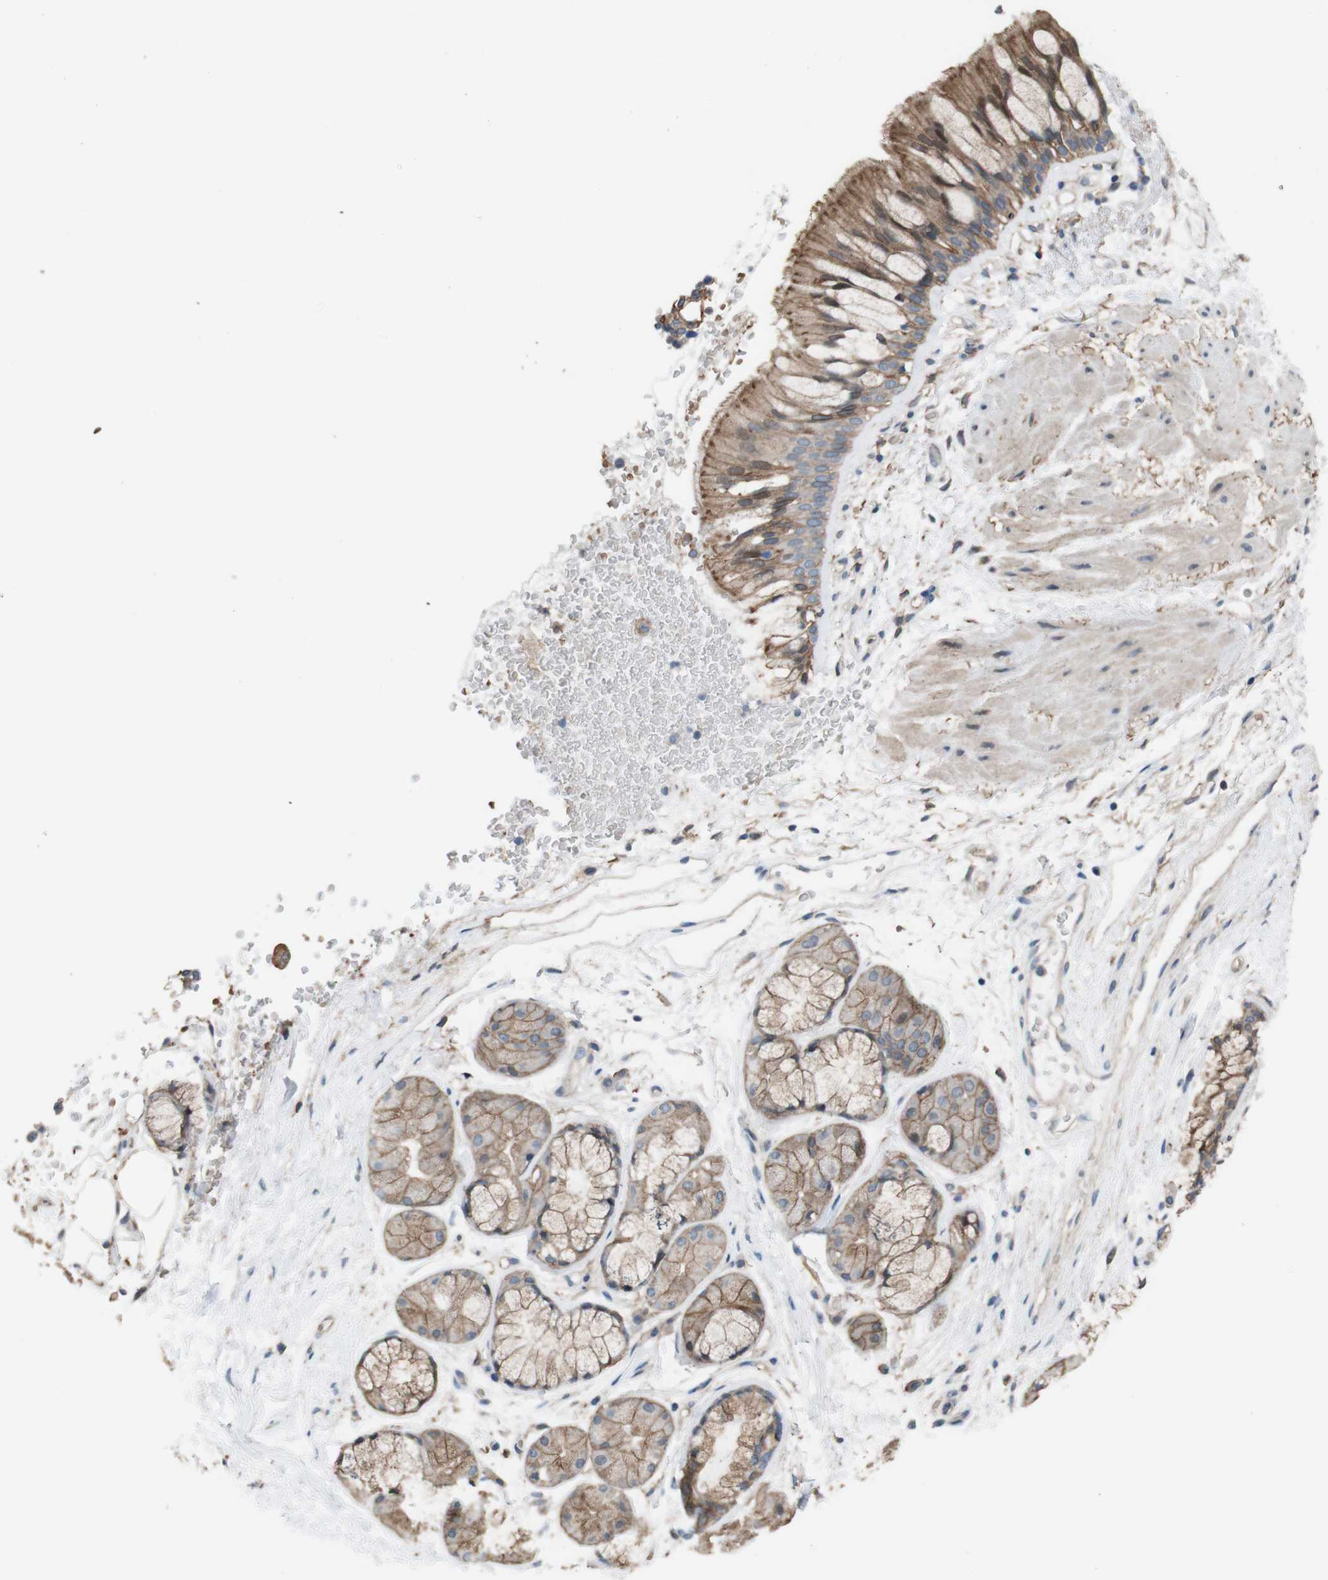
{"staining": {"intensity": "moderate", "quantity": ">75%", "location": "cytoplasmic/membranous"}, "tissue": "bronchus", "cell_type": "Respiratory epithelial cells", "image_type": "normal", "snomed": [{"axis": "morphology", "description": "Normal tissue, NOS"}, {"axis": "topography", "description": "Bronchus"}], "caption": "A high-resolution micrograph shows immunohistochemistry (IHC) staining of unremarkable bronchus, which reveals moderate cytoplasmic/membranous staining in approximately >75% of respiratory epithelial cells. (DAB (3,3'-diaminobenzidine) = brown stain, brightfield microscopy at high magnification).", "gene": "ATP2B1", "patient": {"sex": "male", "age": 66}}